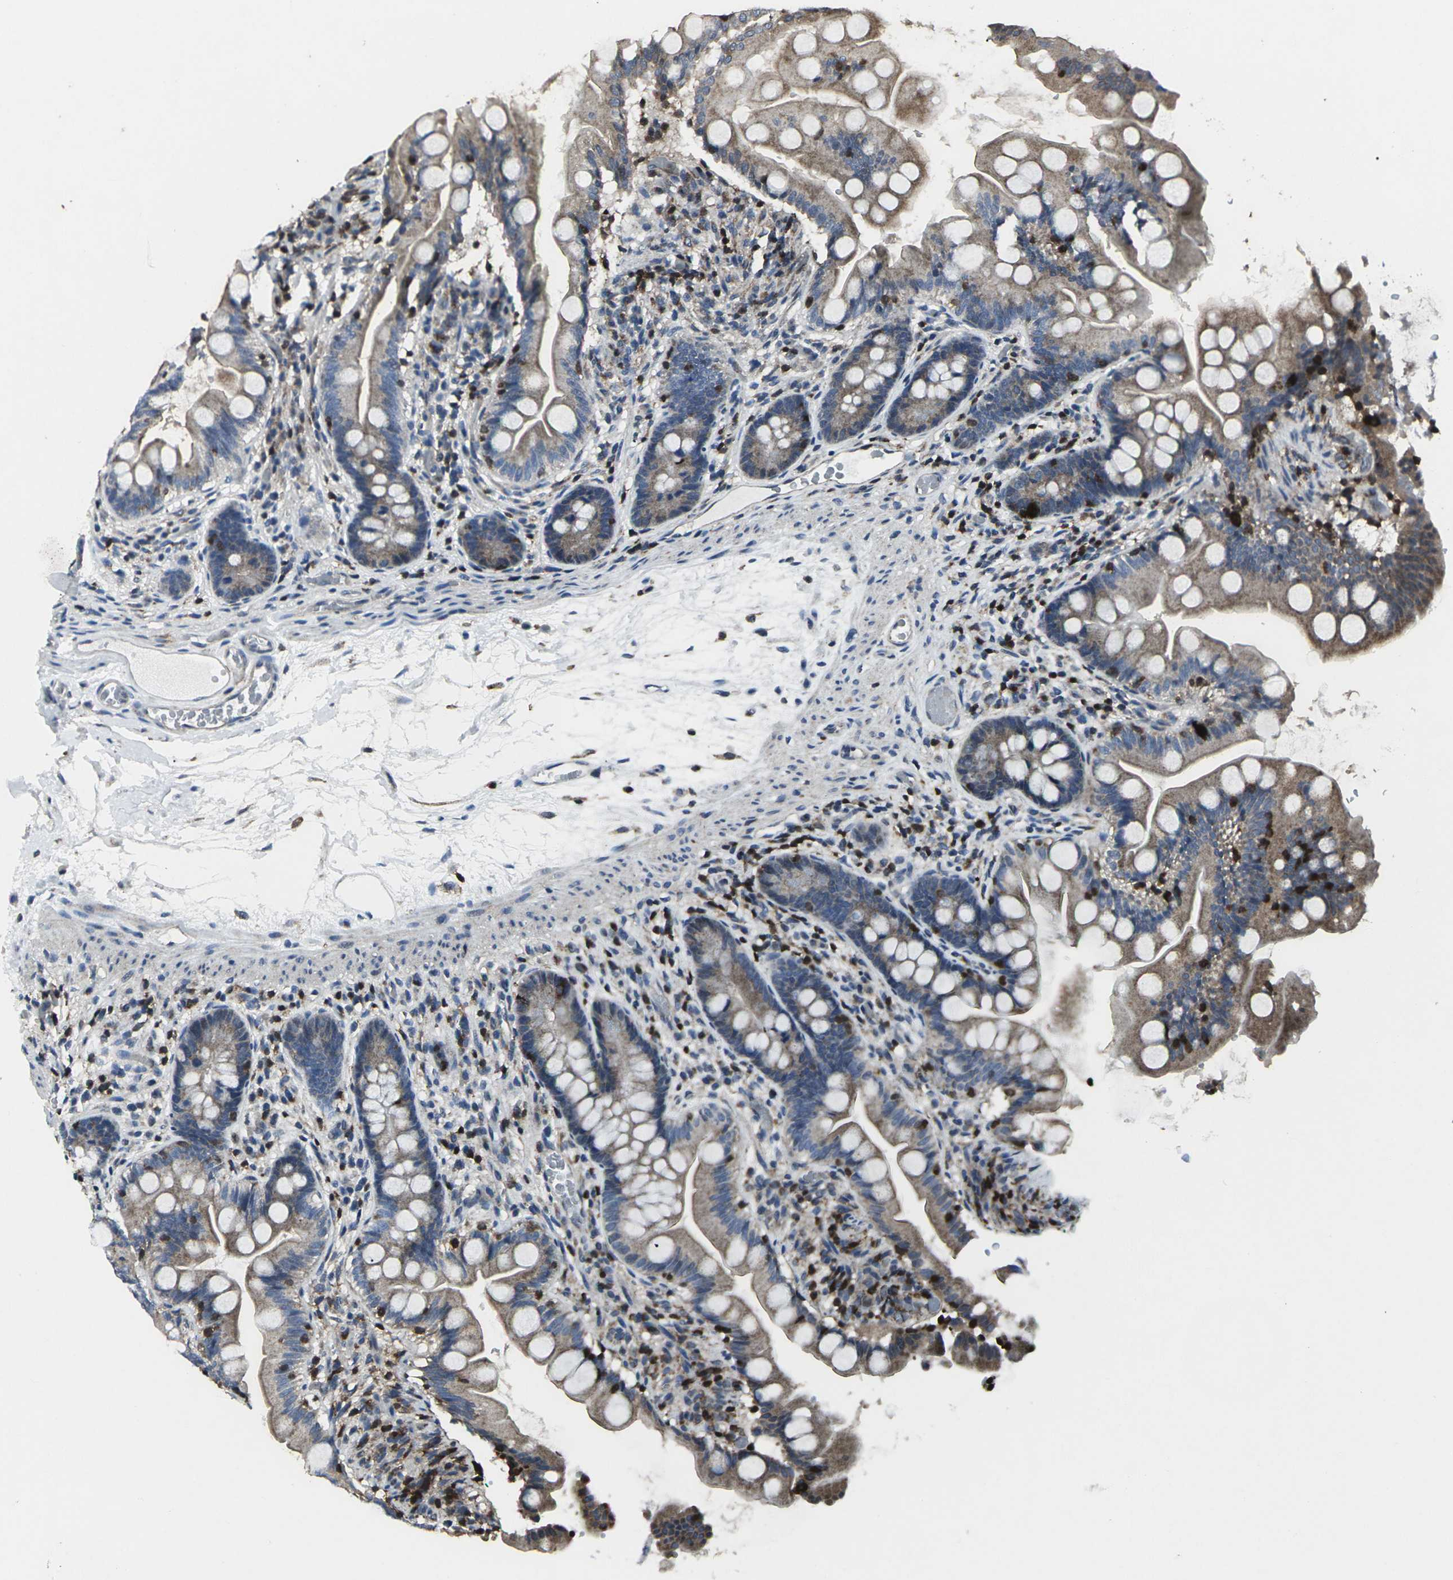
{"staining": {"intensity": "moderate", "quantity": ">75%", "location": "cytoplasmic/membranous"}, "tissue": "small intestine", "cell_type": "Glandular cells", "image_type": "normal", "snomed": [{"axis": "morphology", "description": "Normal tissue, NOS"}, {"axis": "topography", "description": "Small intestine"}], "caption": "Immunohistochemical staining of normal small intestine shows medium levels of moderate cytoplasmic/membranous expression in approximately >75% of glandular cells.", "gene": "STAT4", "patient": {"sex": "female", "age": 56}}